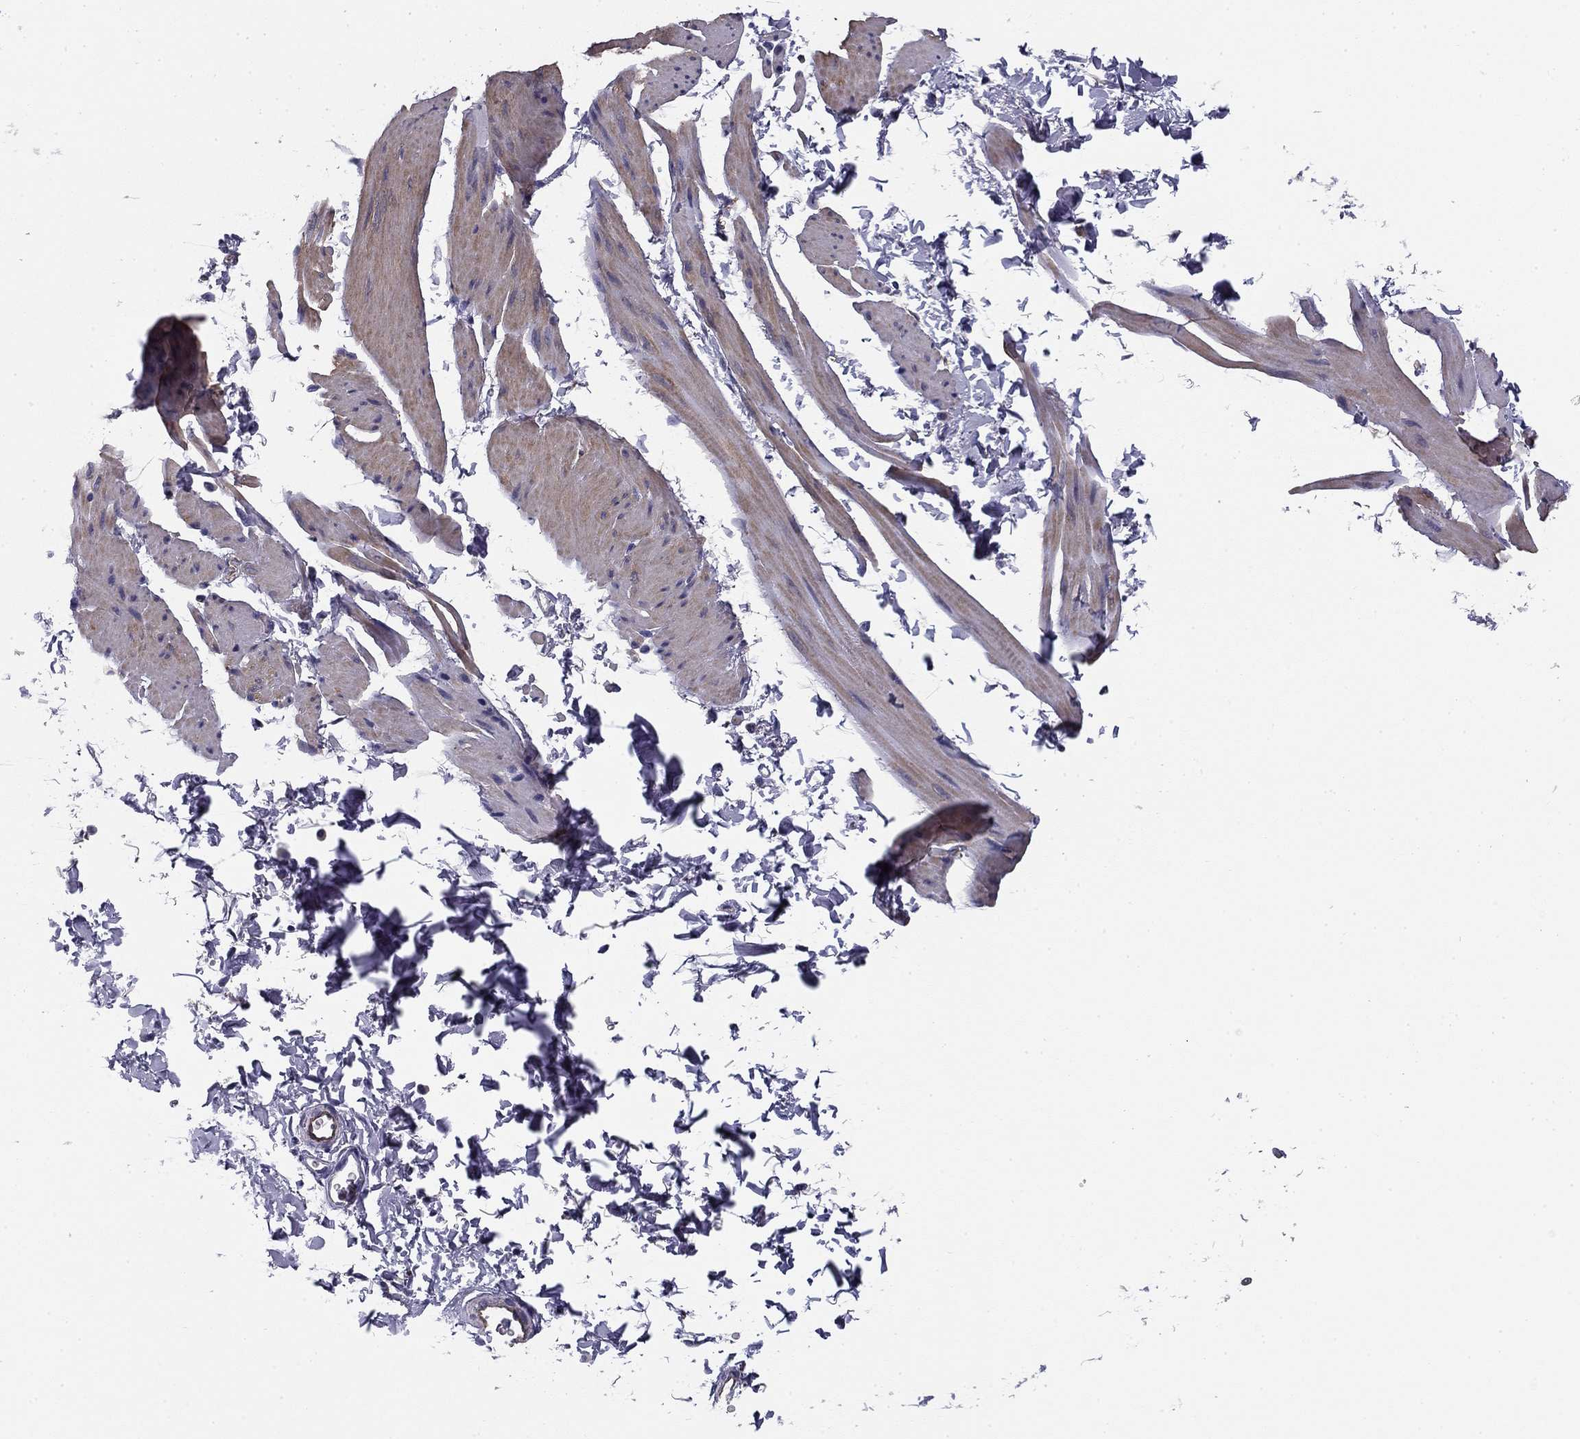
{"staining": {"intensity": "weak", "quantity": "25%-75%", "location": "cytoplasmic/membranous"}, "tissue": "smooth muscle", "cell_type": "Smooth muscle cells", "image_type": "normal", "snomed": [{"axis": "morphology", "description": "Normal tissue, NOS"}, {"axis": "topography", "description": "Adipose tissue"}, {"axis": "topography", "description": "Smooth muscle"}, {"axis": "topography", "description": "Peripheral nerve tissue"}], "caption": "Protein expression analysis of unremarkable human smooth muscle reveals weak cytoplasmic/membranous positivity in approximately 25%-75% of smooth muscle cells. (Brightfield microscopy of DAB IHC at high magnification).", "gene": "FLNC", "patient": {"sex": "male", "age": 83}}